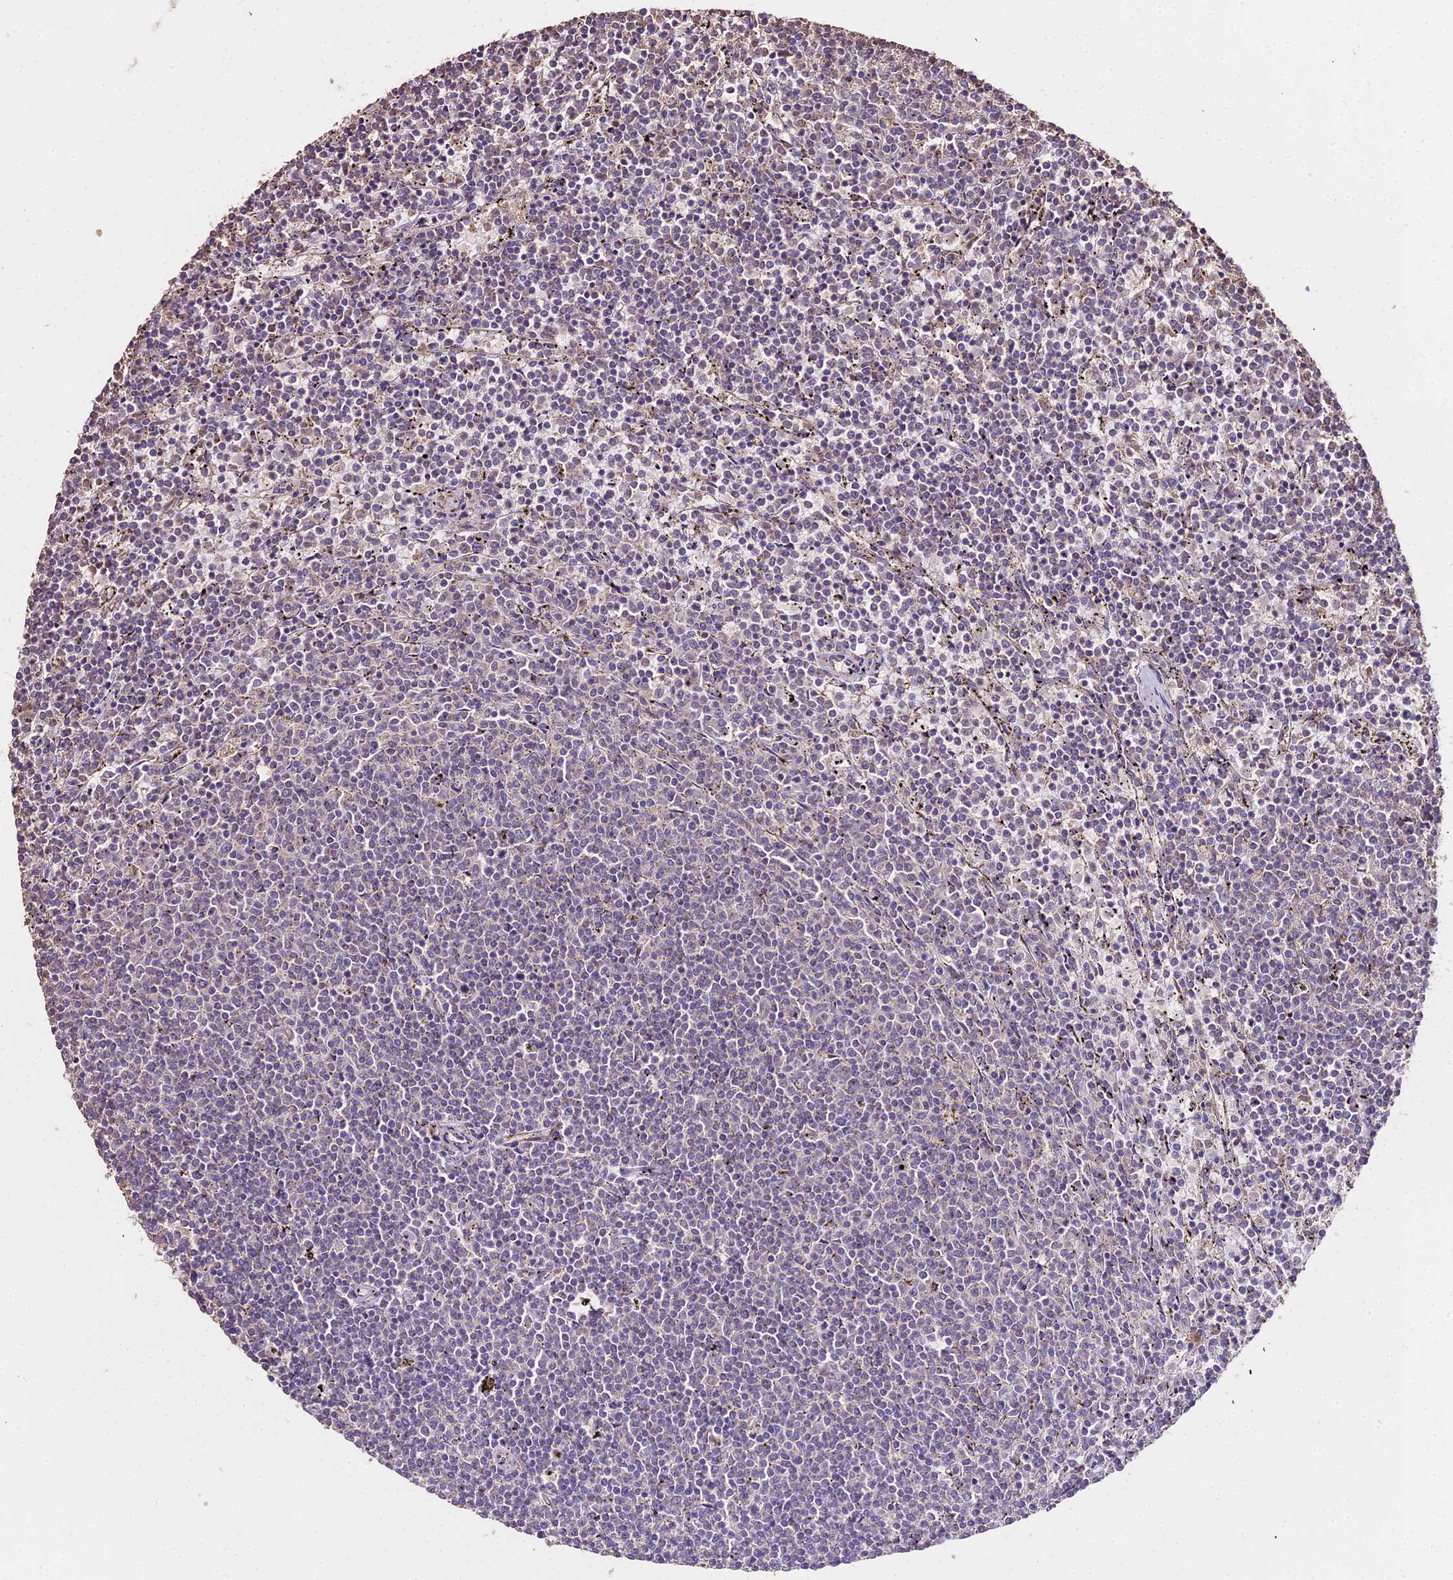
{"staining": {"intensity": "negative", "quantity": "none", "location": "none"}, "tissue": "lymphoma", "cell_type": "Tumor cells", "image_type": "cancer", "snomed": [{"axis": "morphology", "description": "Malignant lymphoma, non-Hodgkin's type, Low grade"}, {"axis": "topography", "description": "Spleen"}], "caption": "DAB immunohistochemical staining of human low-grade malignant lymphoma, non-Hodgkin's type demonstrates no significant positivity in tumor cells. (DAB (3,3'-diaminobenzidine) immunohistochemistry, high magnification).", "gene": "METTL13", "patient": {"sex": "female", "age": 50}}